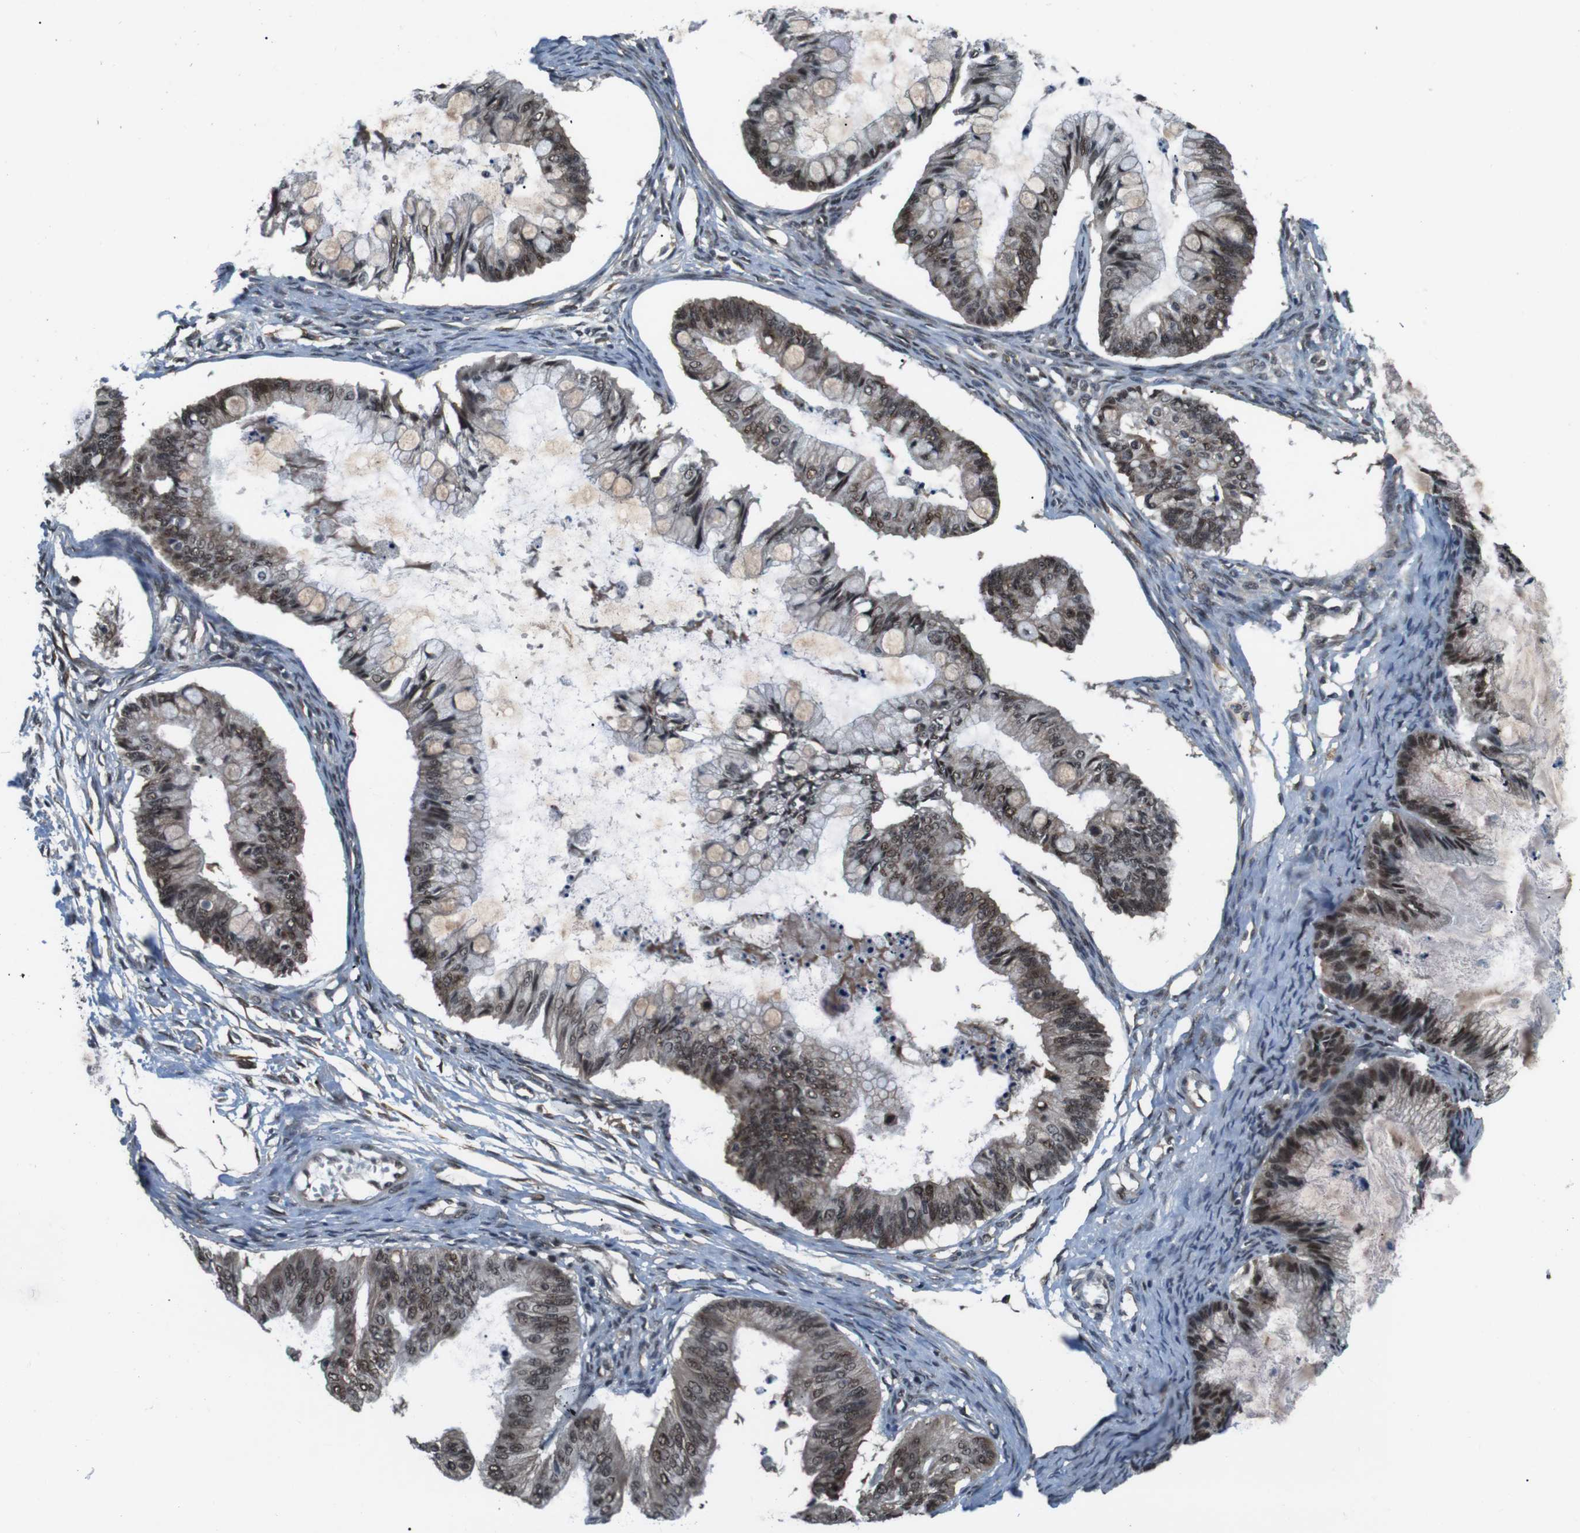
{"staining": {"intensity": "moderate", "quantity": ">75%", "location": "cytoplasmic/membranous,nuclear"}, "tissue": "ovarian cancer", "cell_type": "Tumor cells", "image_type": "cancer", "snomed": [{"axis": "morphology", "description": "Cystadenocarcinoma, mucinous, NOS"}, {"axis": "topography", "description": "Ovary"}], "caption": "Immunohistochemistry (IHC) photomicrograph of neoplastic tissue: ovarian cancer stained using IHC shows medium levels of moderate protein expression localized specifically in the cytoplasmic/membranous and nuclear of tumor cells, appearing as a cytoplasmic/membranous and nuclear brown color.", "gene": "NR4A2", "patient": {"sex": "female", "age": 57}}